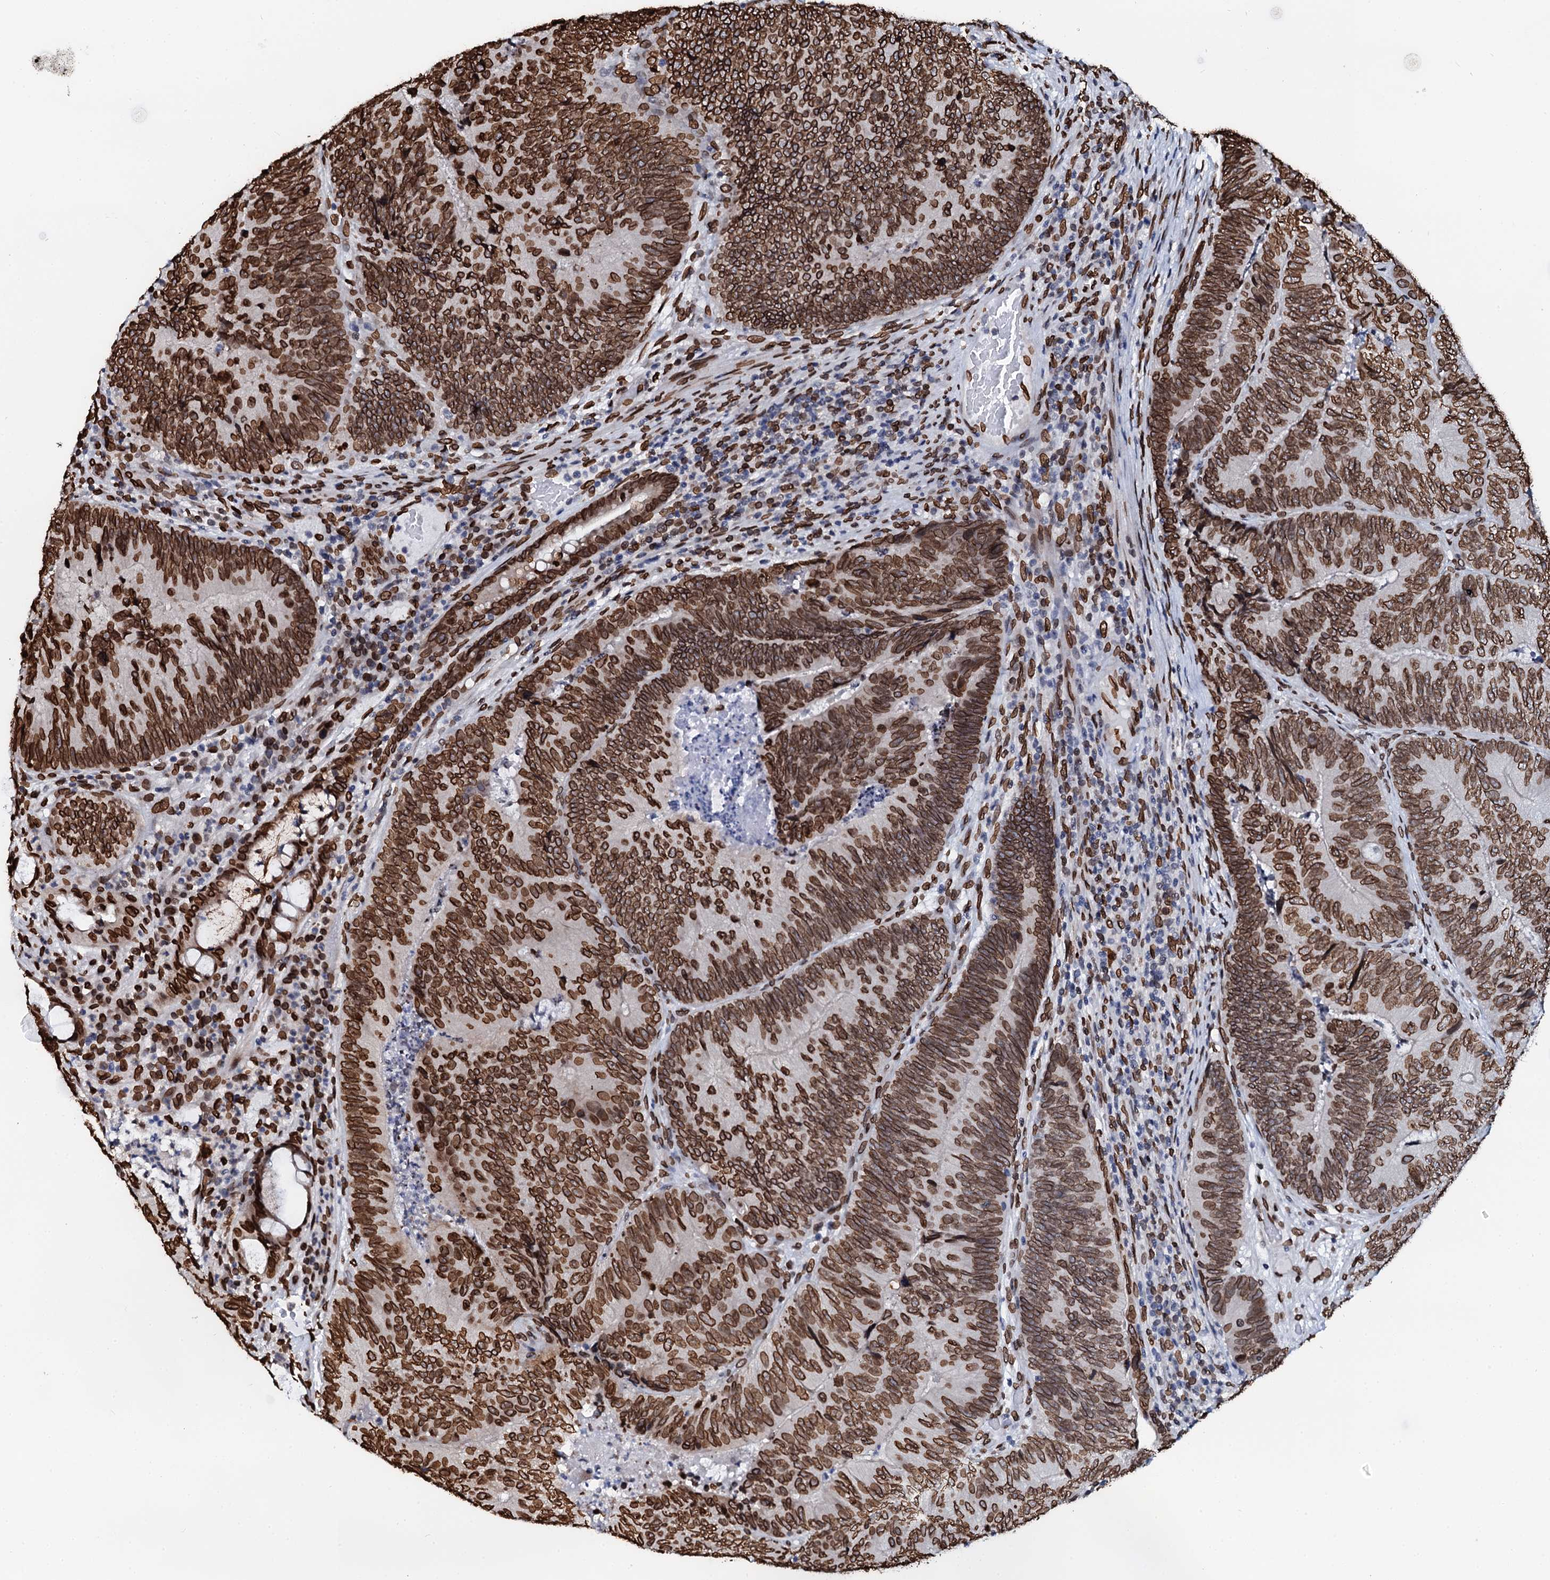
{"staining": {"intensity": "strong", "quantity": ">75%", "location": "cytoplasmic/membranous,nuclear"}, "tissue": "colorectal cancer", "cell_type": "Tumor cells", "image_type": "cancer", "snomed": [{"axis": "morphology", "description": "Adenocarcinoma, NOS"}, {"axis": "topography", "description": "Colon"}], "caption": "This photomicrograph demonstrates colorectal cancer (adenocarcinoma) stained with immunohistochemistry to label a protein in brown. The cytoplasmic/membranous and nuclear of tumor cells show strong positivity for the protein. Nuclei are counter-stained blue.", "gene": "KATNAL2", "patient": {"sex": "female", "age": 67}}